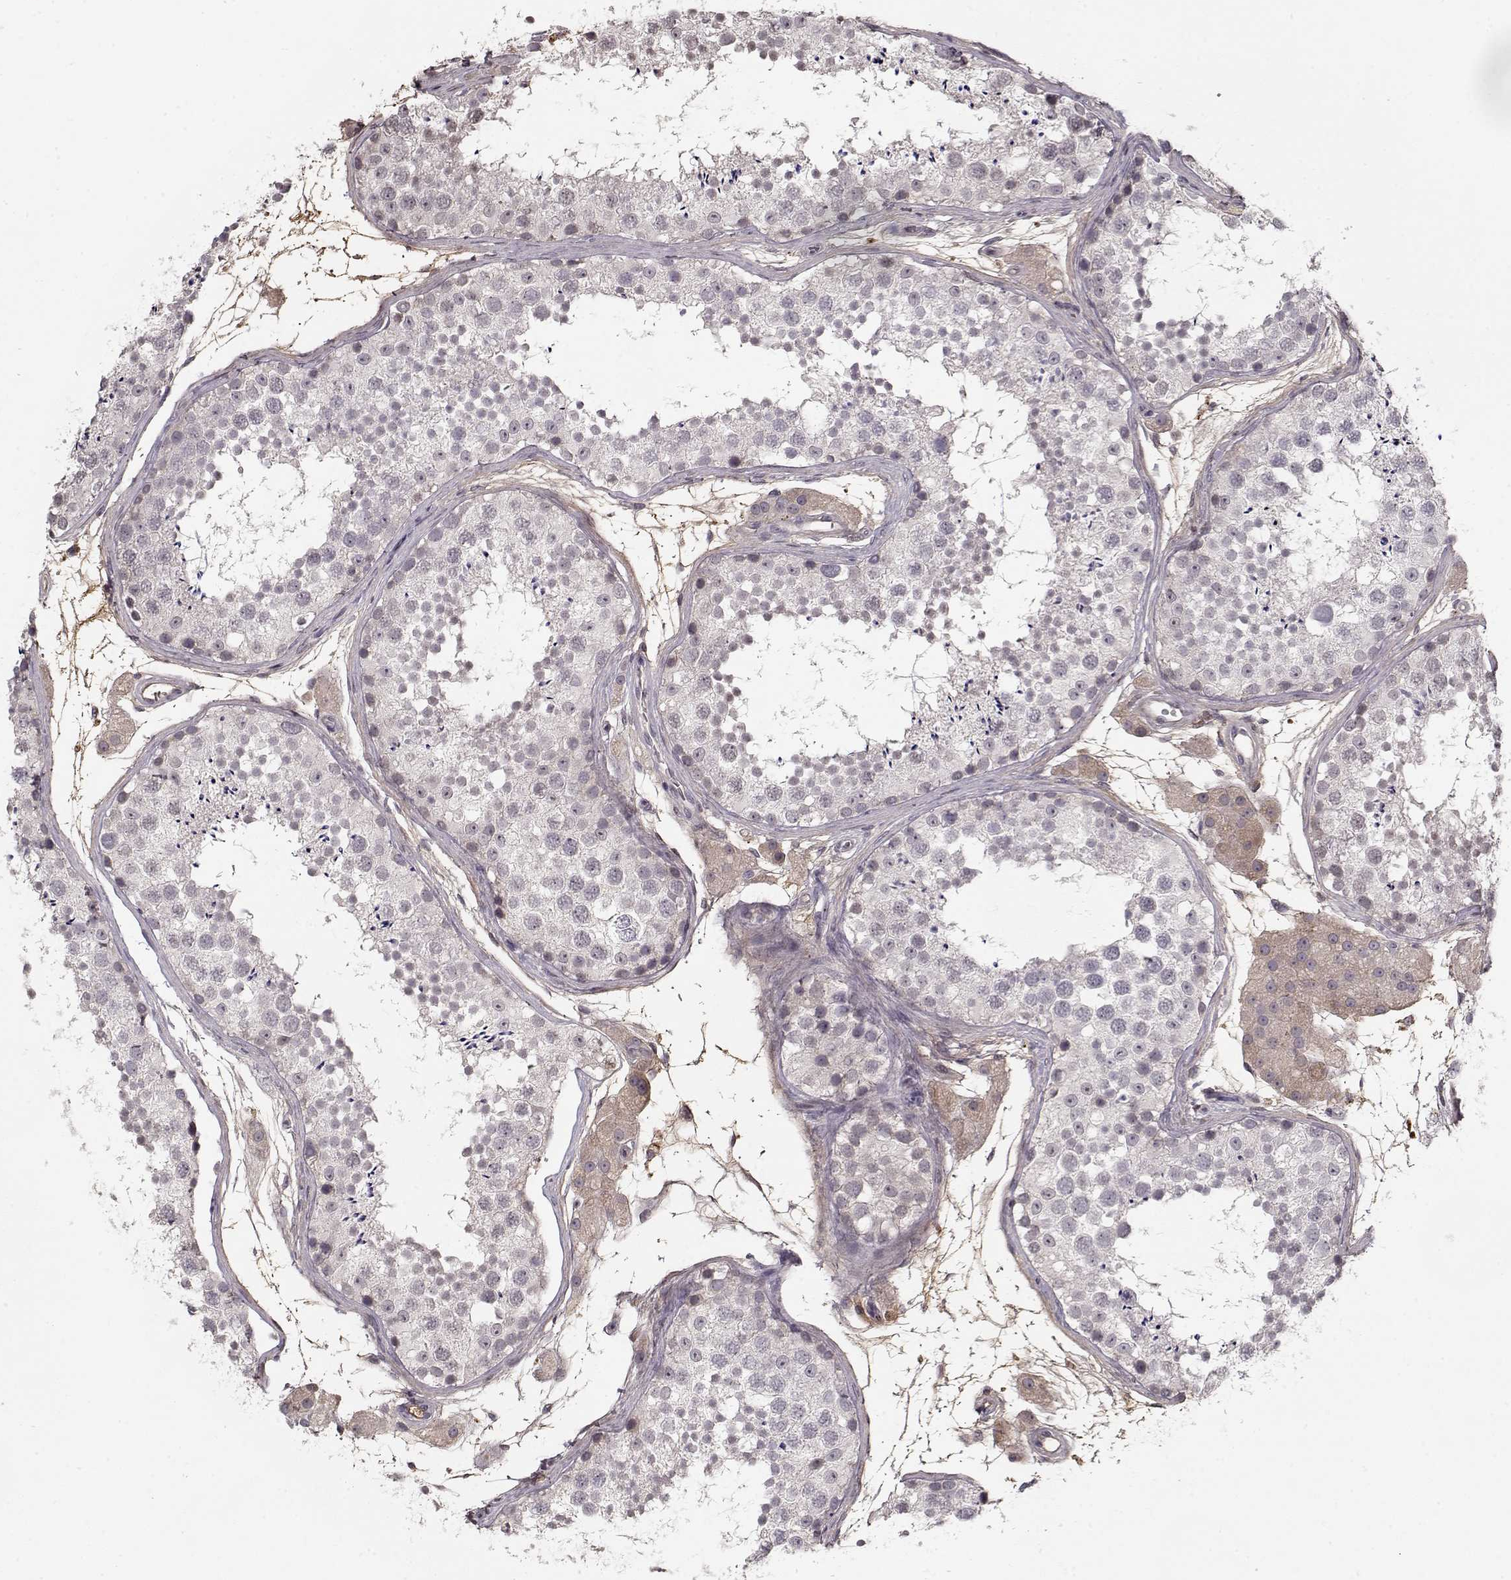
{"staining": {"intensity": "weak", "quantity": "<25%", "location": "nuclear"}, "tissue": "testis", "cell_type": "Cells in seminiferous ducts", "image_type": "normal", "snomed": [{"axis": "morphology", "description": "Normal tissue, NOS"}, {"axis": "topography", "description": "Testis"}], "caption": "Image shows no significant protein expression in cells in seminiferous ducts of unremarkable testis. (Immunohistochemistry, brightfield microscopy, high magnification).", "gene": "AFM", "patient": {"sex": "male", "age": 41}}